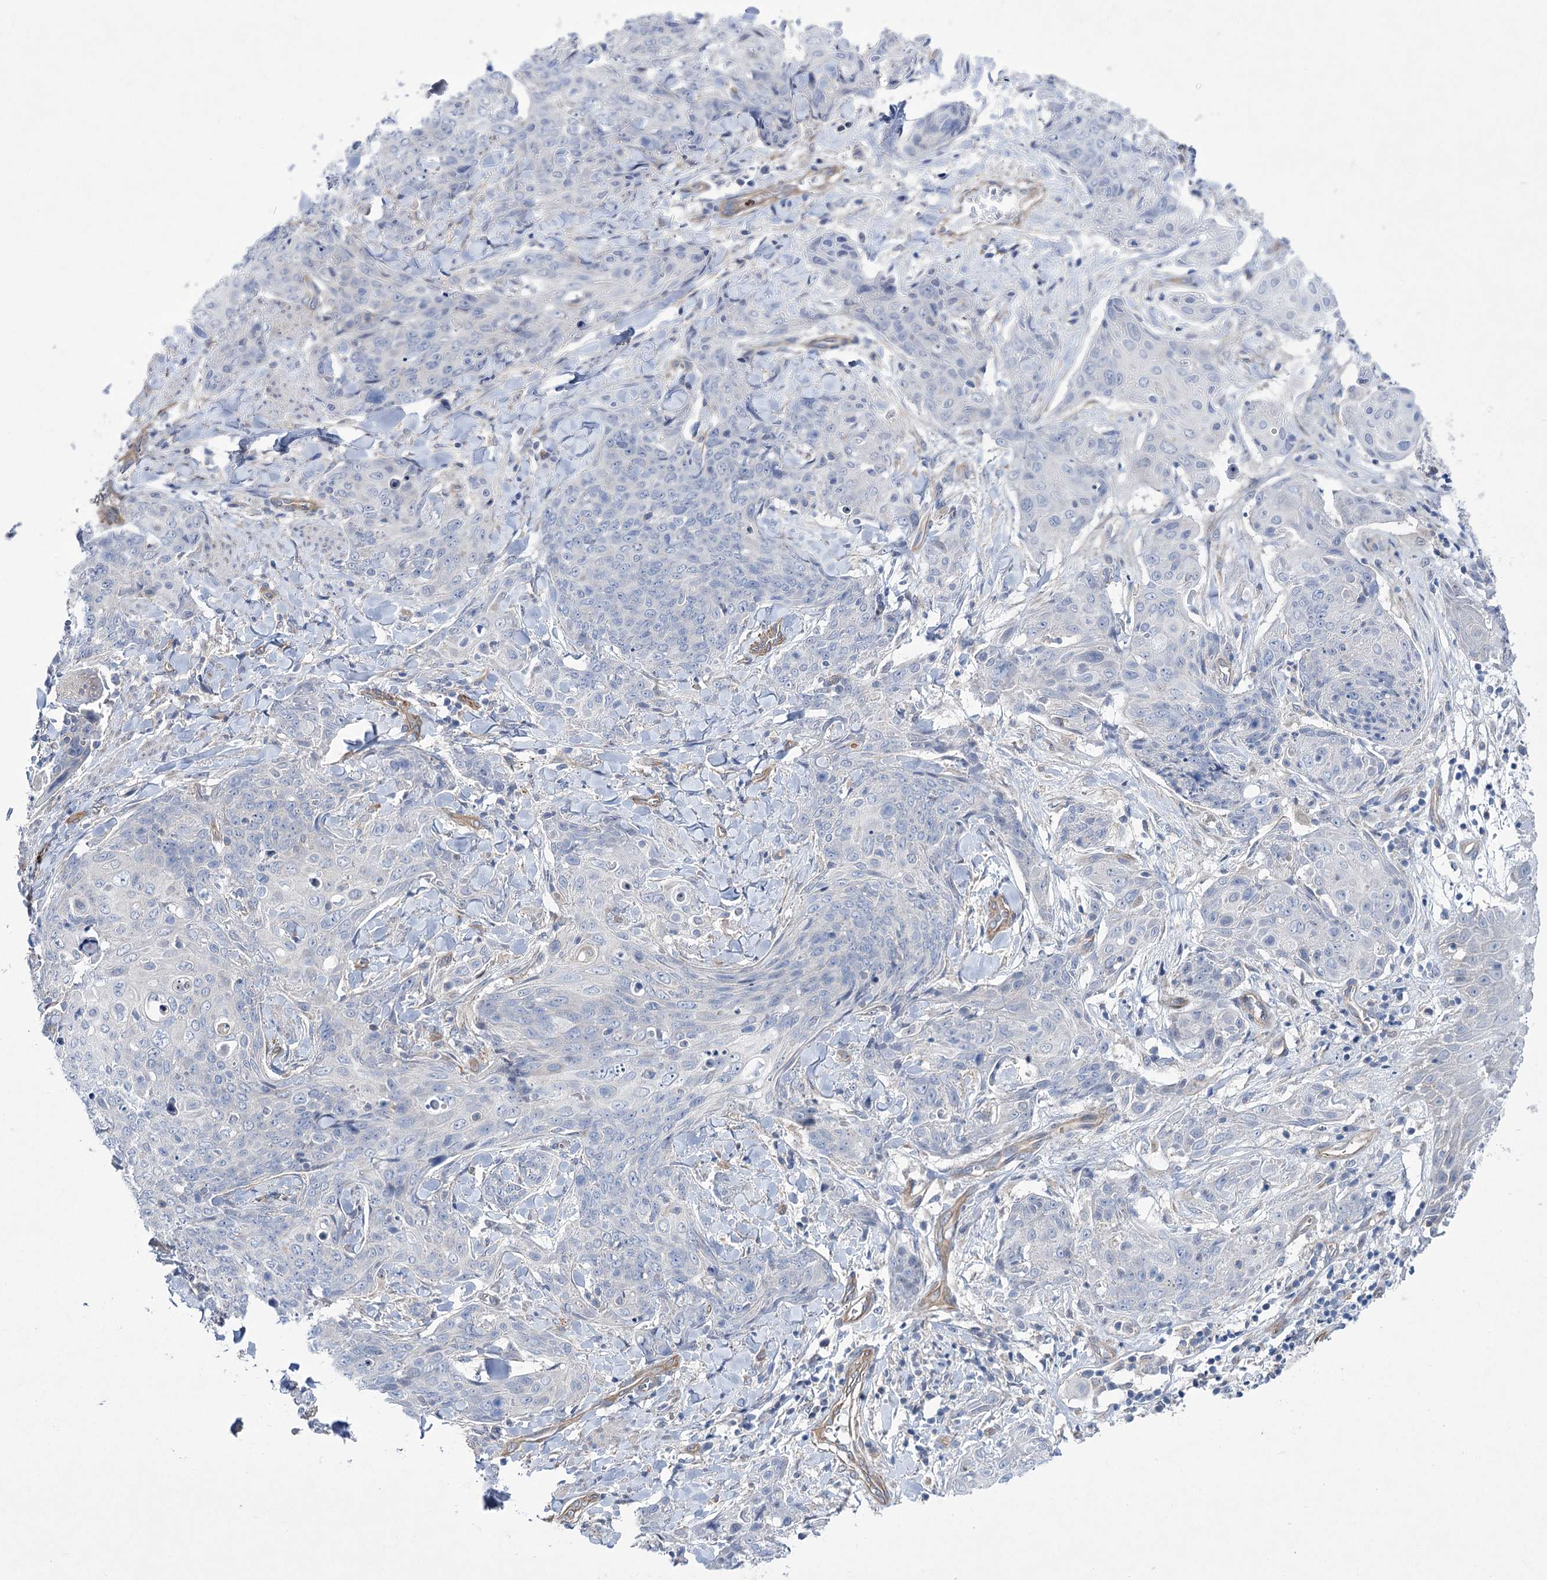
{"staining": {"intensity": "negative", "quantity": "none", "location": "none"}, "tissue": "skin cancer", "cell_type": "Tumor cells", "image_type": "cancer", "snomed": [{"axis": "morphology", "description": "Squamous cell carcinoma, NOS"}, {"axis": "topography", "description": "Skin"}, {"axis": "topography", "description": "Vulva"}], "caption": "Protein analysis of skin squamous cell carcinoma reveals no significant positivity in tumor cells.", "gene": "THAP6", "patient": {"sex": "female", "age": 85}}